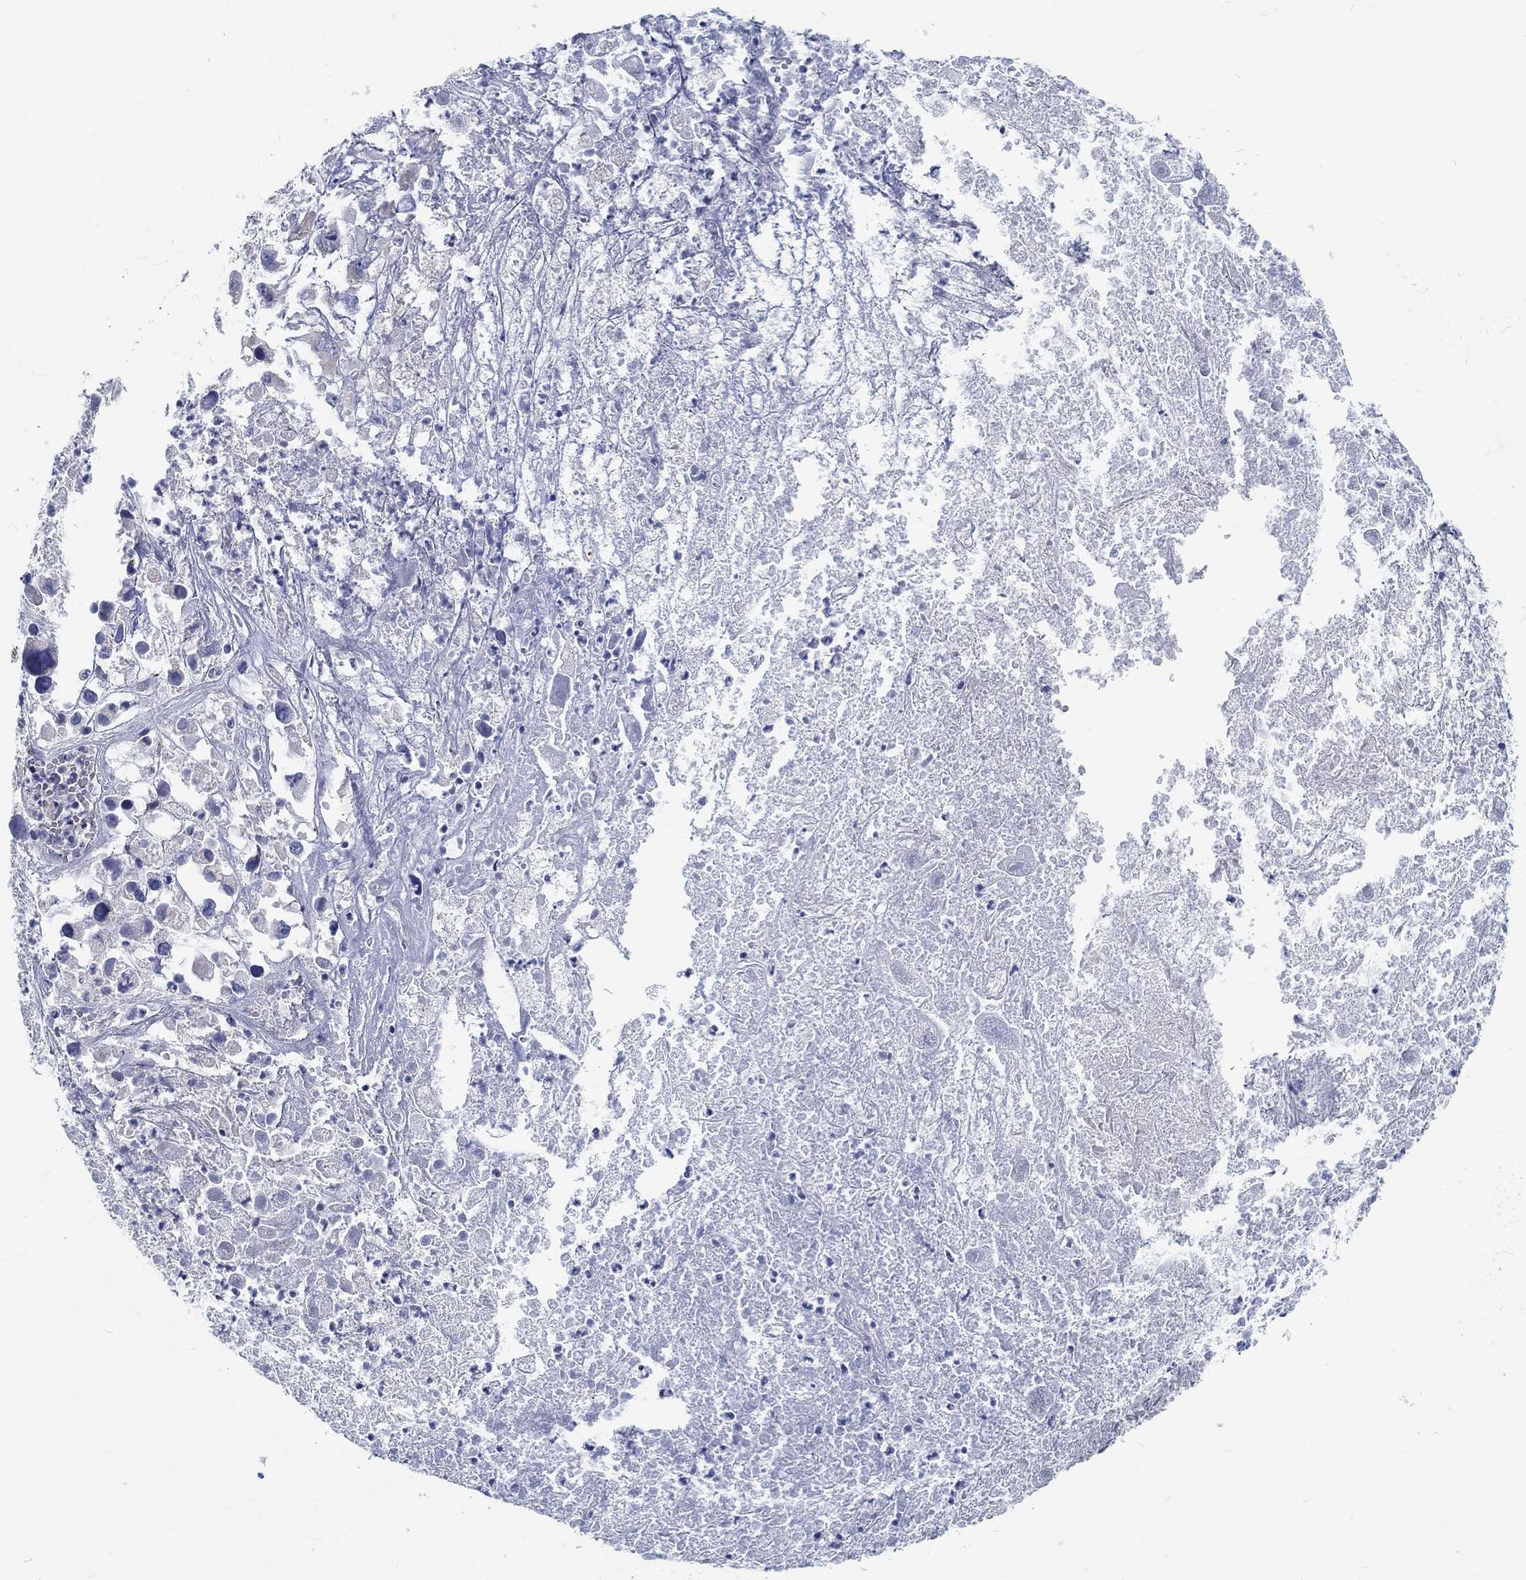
{"staining": {"intensity": "negative", "quantity": "none", "location": "none"}, "tissue": "melanoma", "cell_type": "Tumor cells", "image_type": "cancer", "snomed": [{"axis": "morphology", "description": "Malignant melanoma, Metastatic site"}, {"axis": "topography", "description": "Lymph node"}], "caption": "Tumor cells are negative for protein expression in human melanoma. (Brightfield microscopy of DAB (3,3'-diaminobenzidine) immunohistochemistry at high magnification).", "gene": "MYBPC1", "patient": {"sex": "male", "age": 50}}